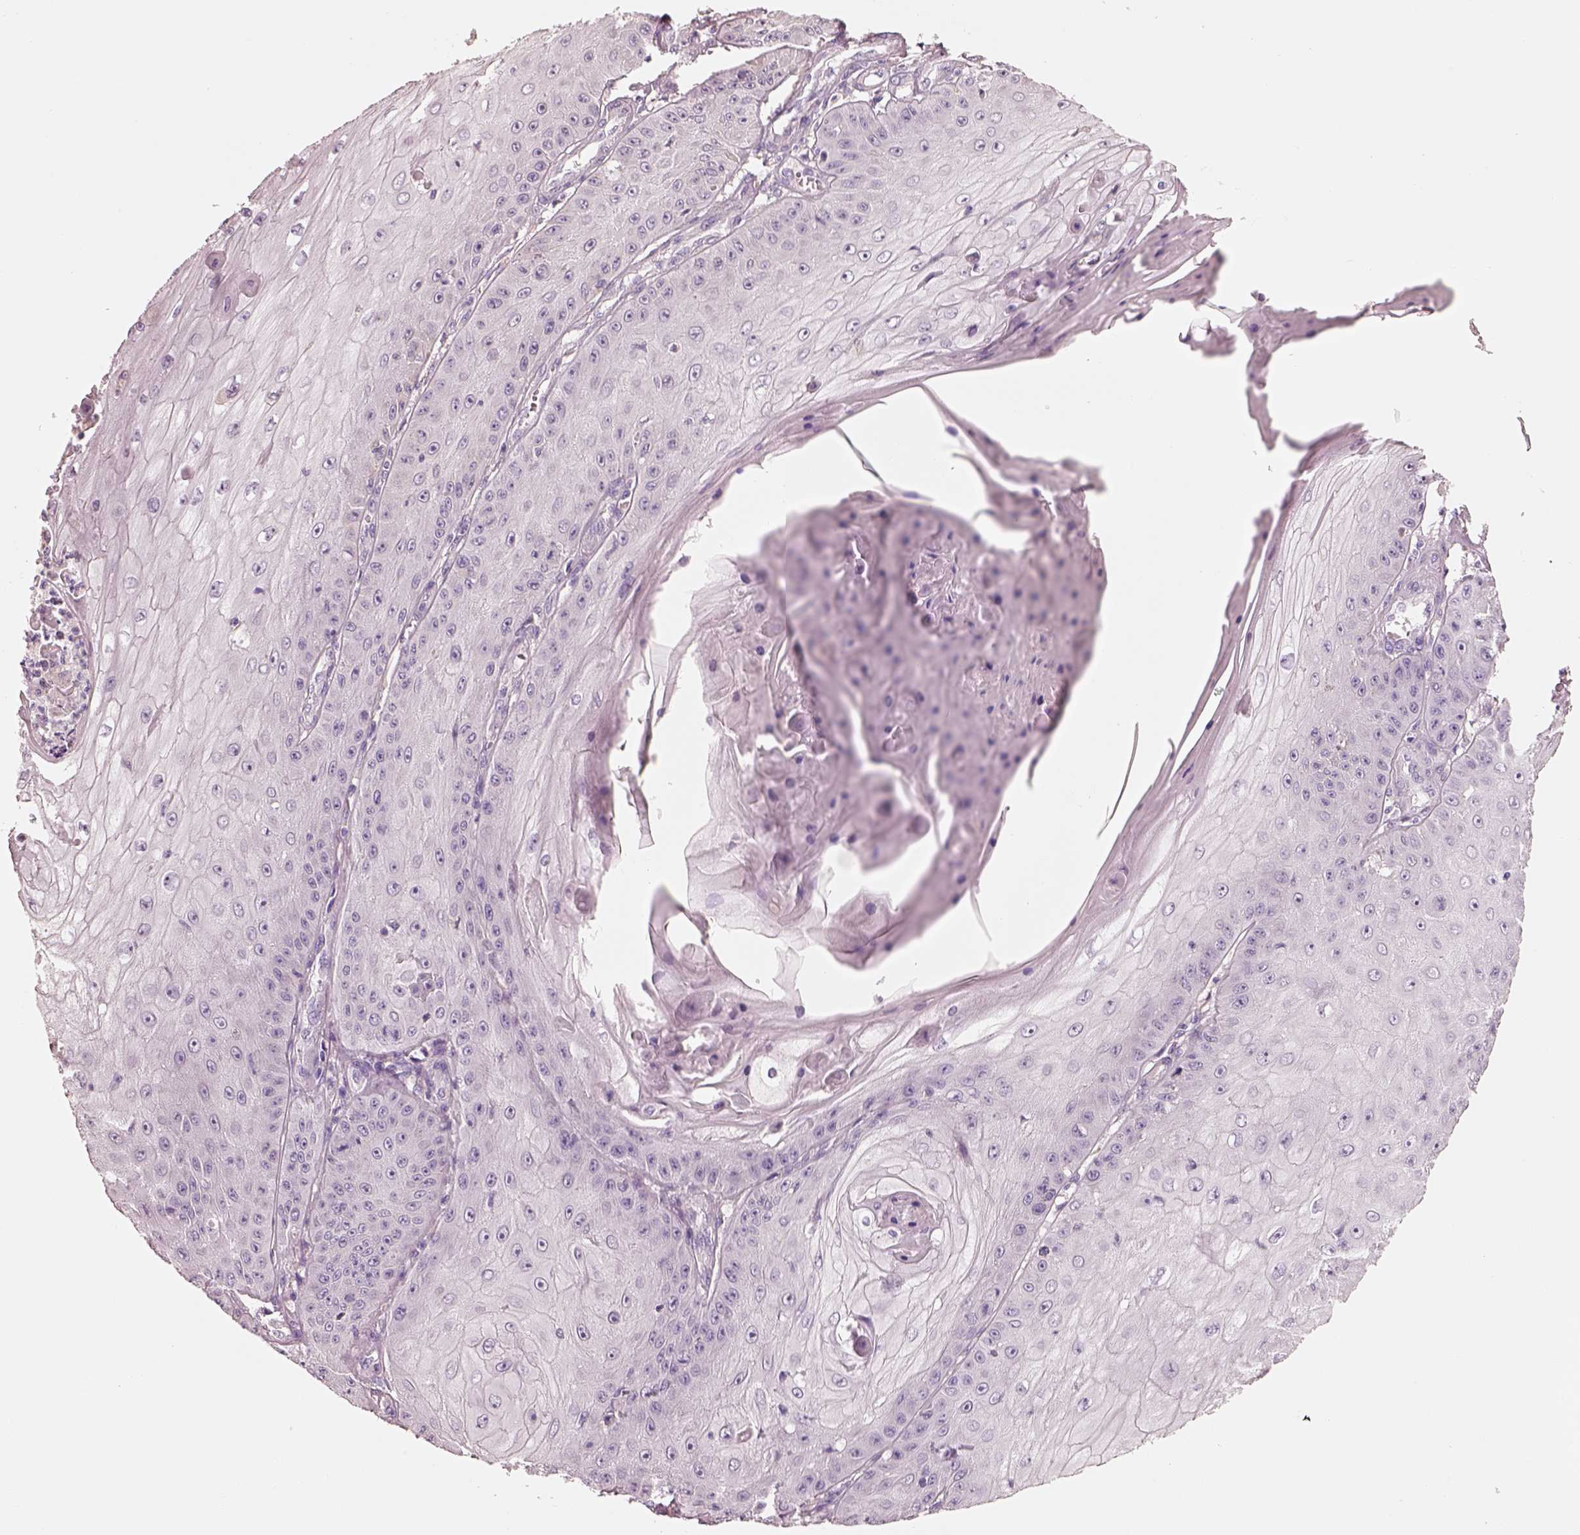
{"staining": {"intensity": "negative", "quantity": "none", "location": "none"}, "tissue": "skin cancer", "cell_type": "Tumor cells", "image_type": "cancer", "snomed": [{"axis": "morphology", "description": "Squamous cell carcinoma, NOS"}, {"axis": "topography", "description": "Skin"}], "caption": "Immunohistochemical staining of squamous cell carcinoma (skin) demonstrates no significant expression in tumor cells.", "gene": "PNOC", "patient": {"sex": "male", "age": 70}}